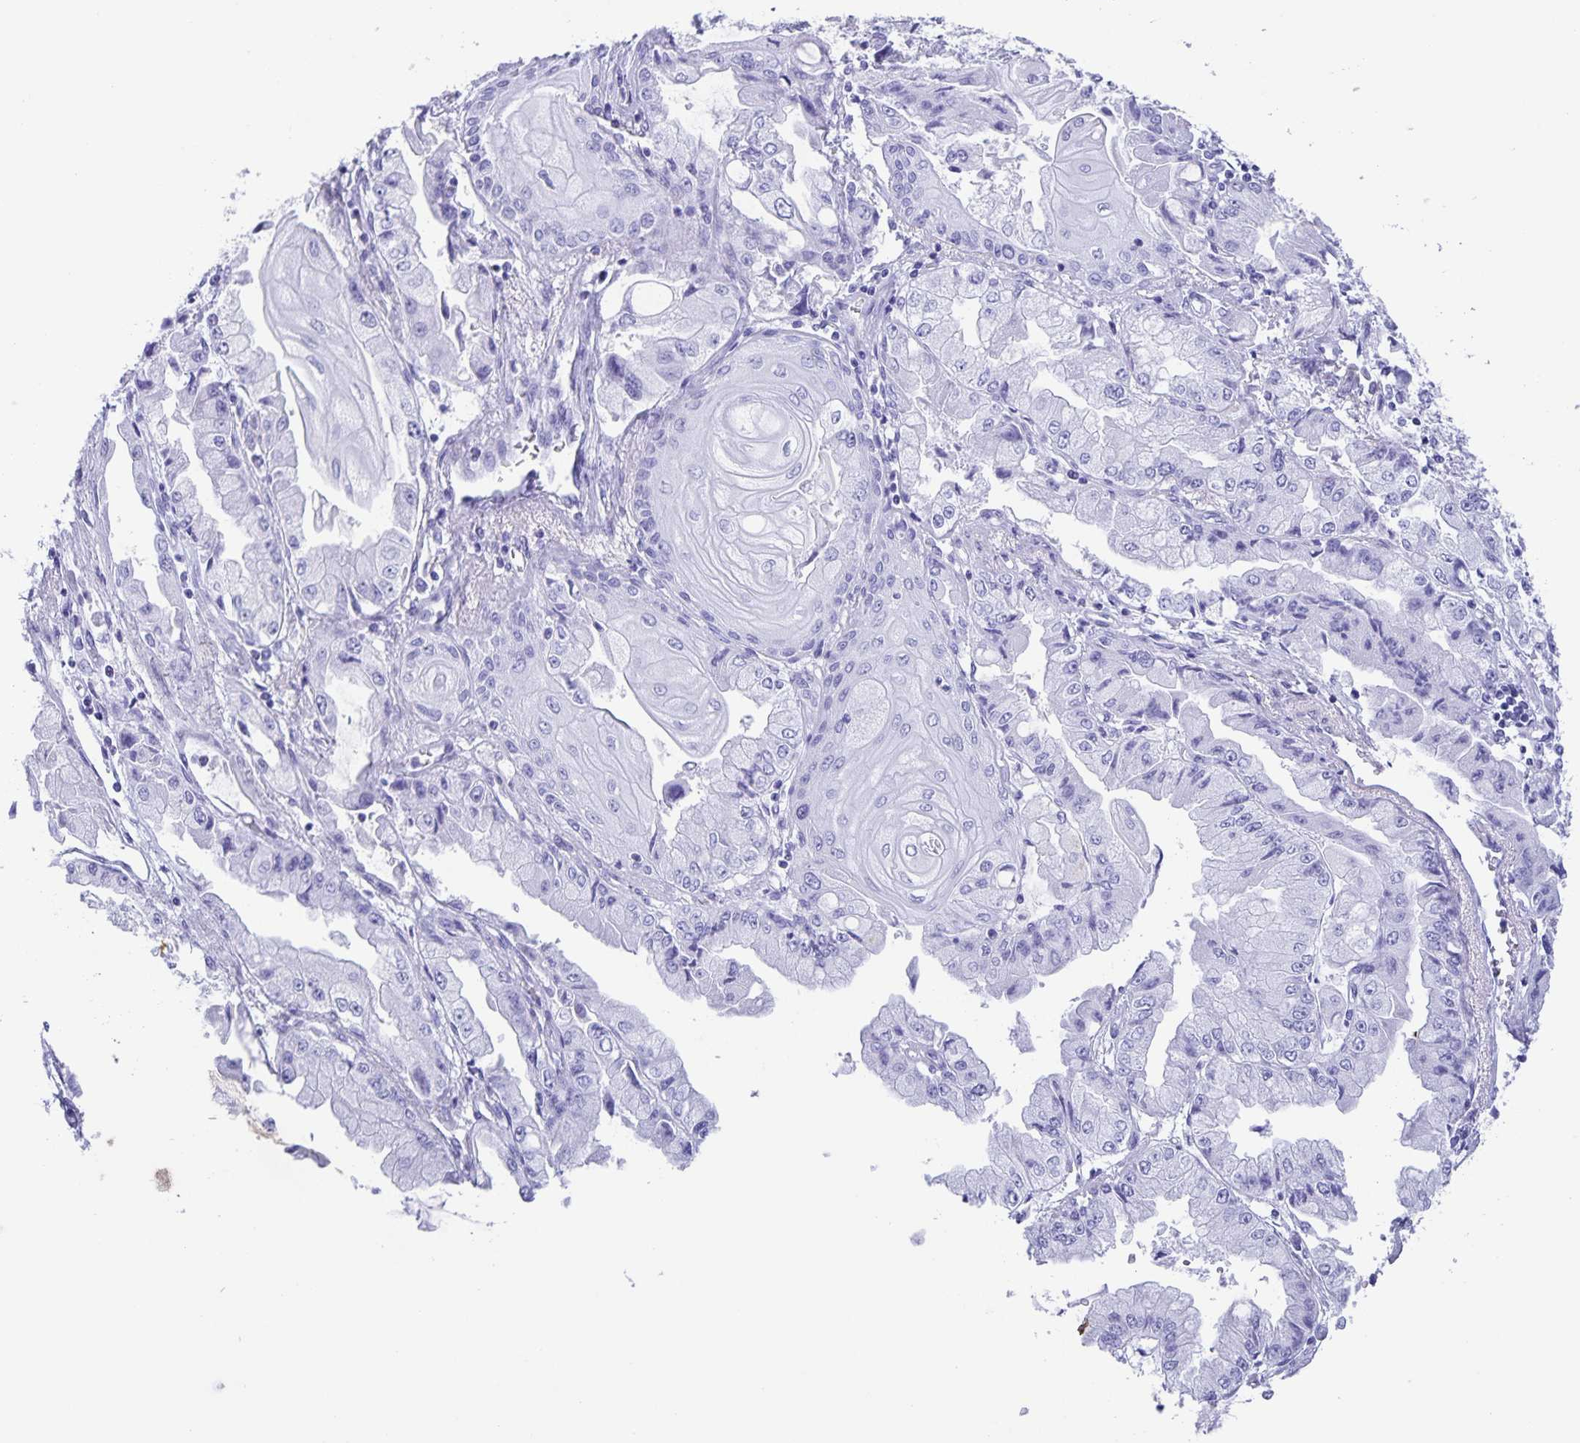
{"staining": {"intensity": "negative", "quantity": "none", "location": "none"}, "tissue": "stomach cancer", "cell_type": "Tumor cells", "image_type": "cancer", "snomed": [{"axis": "morphology", "description": "Adenocarcinoma, NOS"}, {"axis": "topography", "description": "Stomach, upper"}], "caption": "Photomicrograph shows no significant protein positivity in tumor cells of stomach cancer (adenocarcinoma).", "gene": "AQP4", "patient": {"sex": "female", "age": 74}}